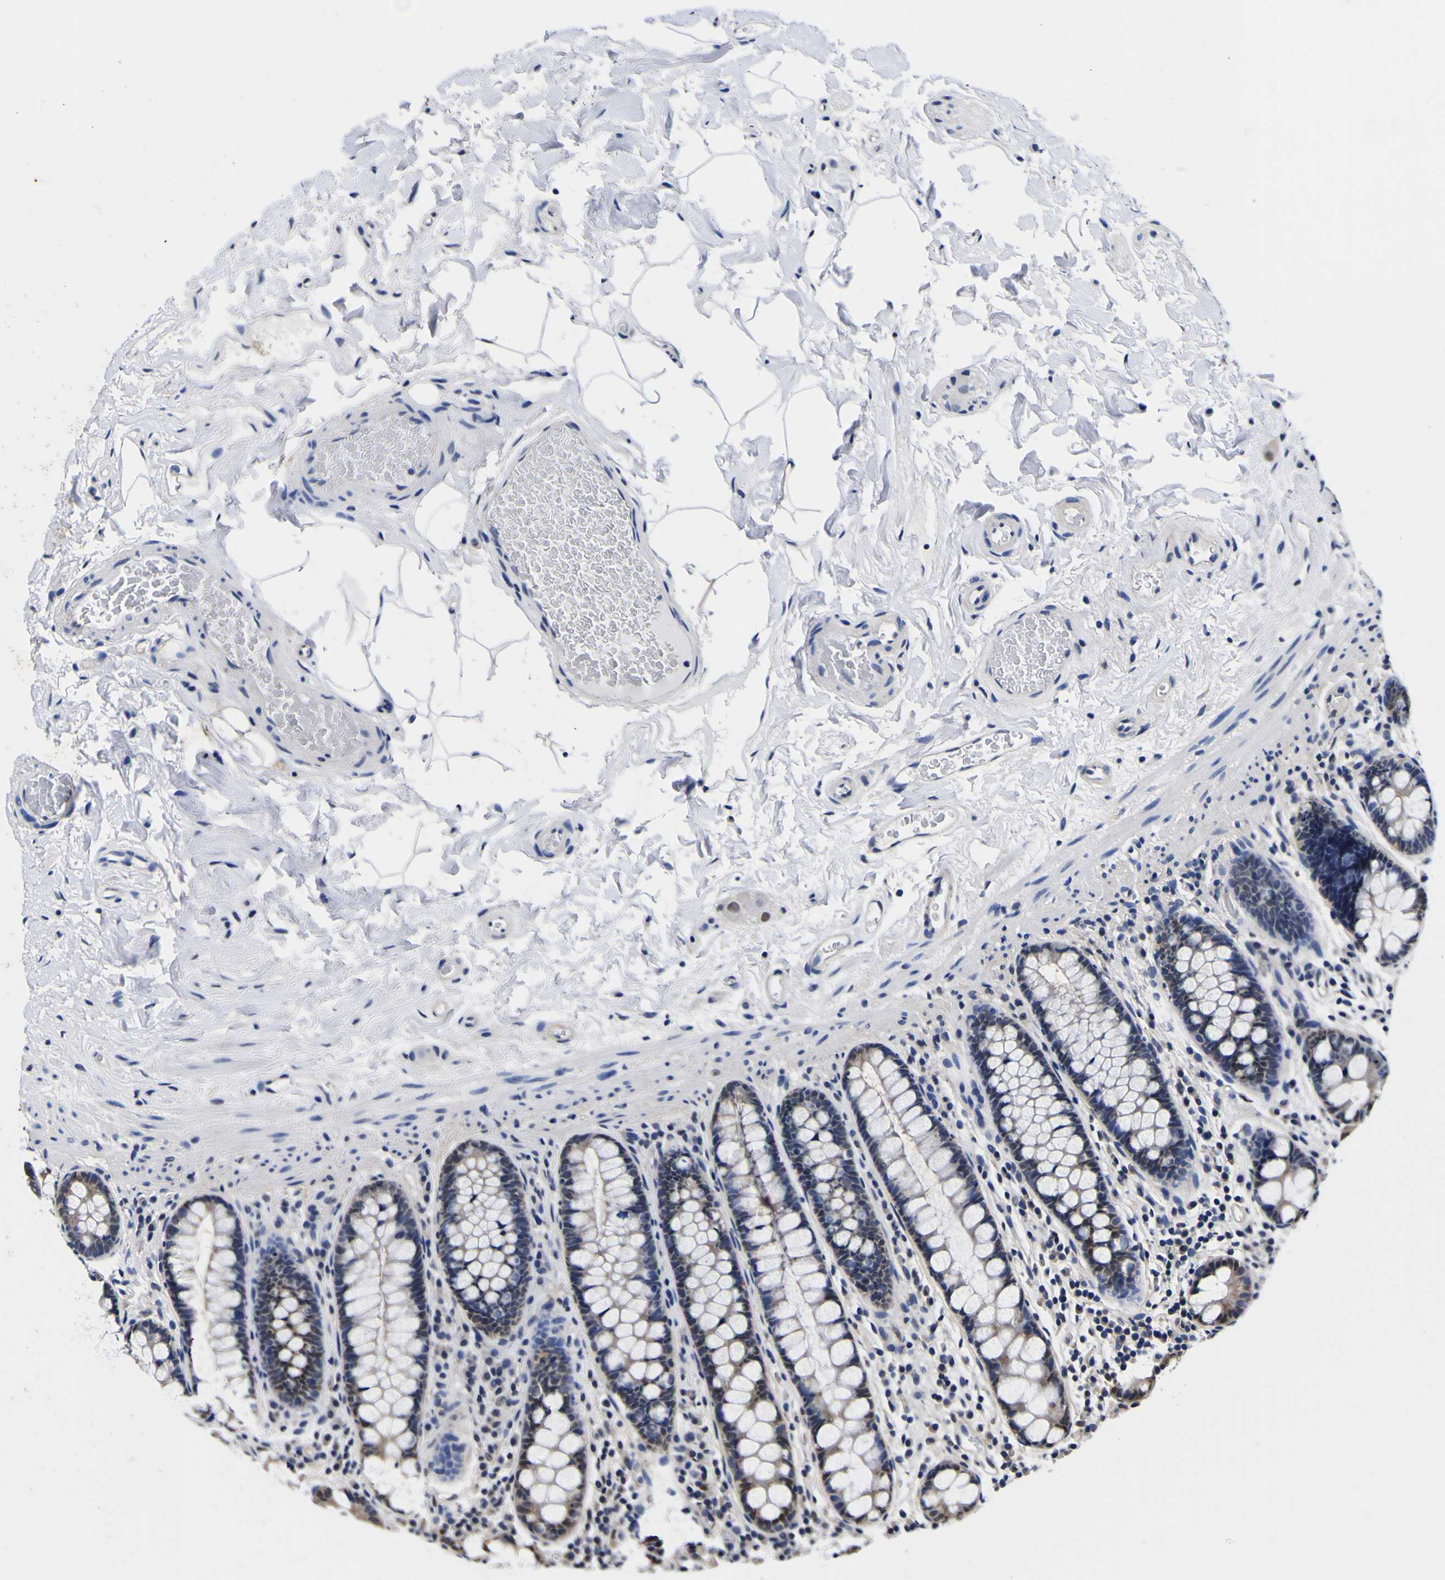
{"staining": {"intensity": "negative", "quantity": "none", "location": "none"}, "tissue": "colon", "cell_type": "Endothelial cells", "image_type": "normal", "snomed": [{"axis": "morphology", "description": "Normal tissue, NOS"}, {"axis": "topography", "description": "Colon"}], "caption": "Immunohistochemistry of normal human colon reveals no expression in endothelial cells. (DAB (3,3'-diaminobenzidine) immunohistochemistry (IHC), high magnification).", "gene": "FAM110B", "patient": {"sex": "female", "age": 80}}